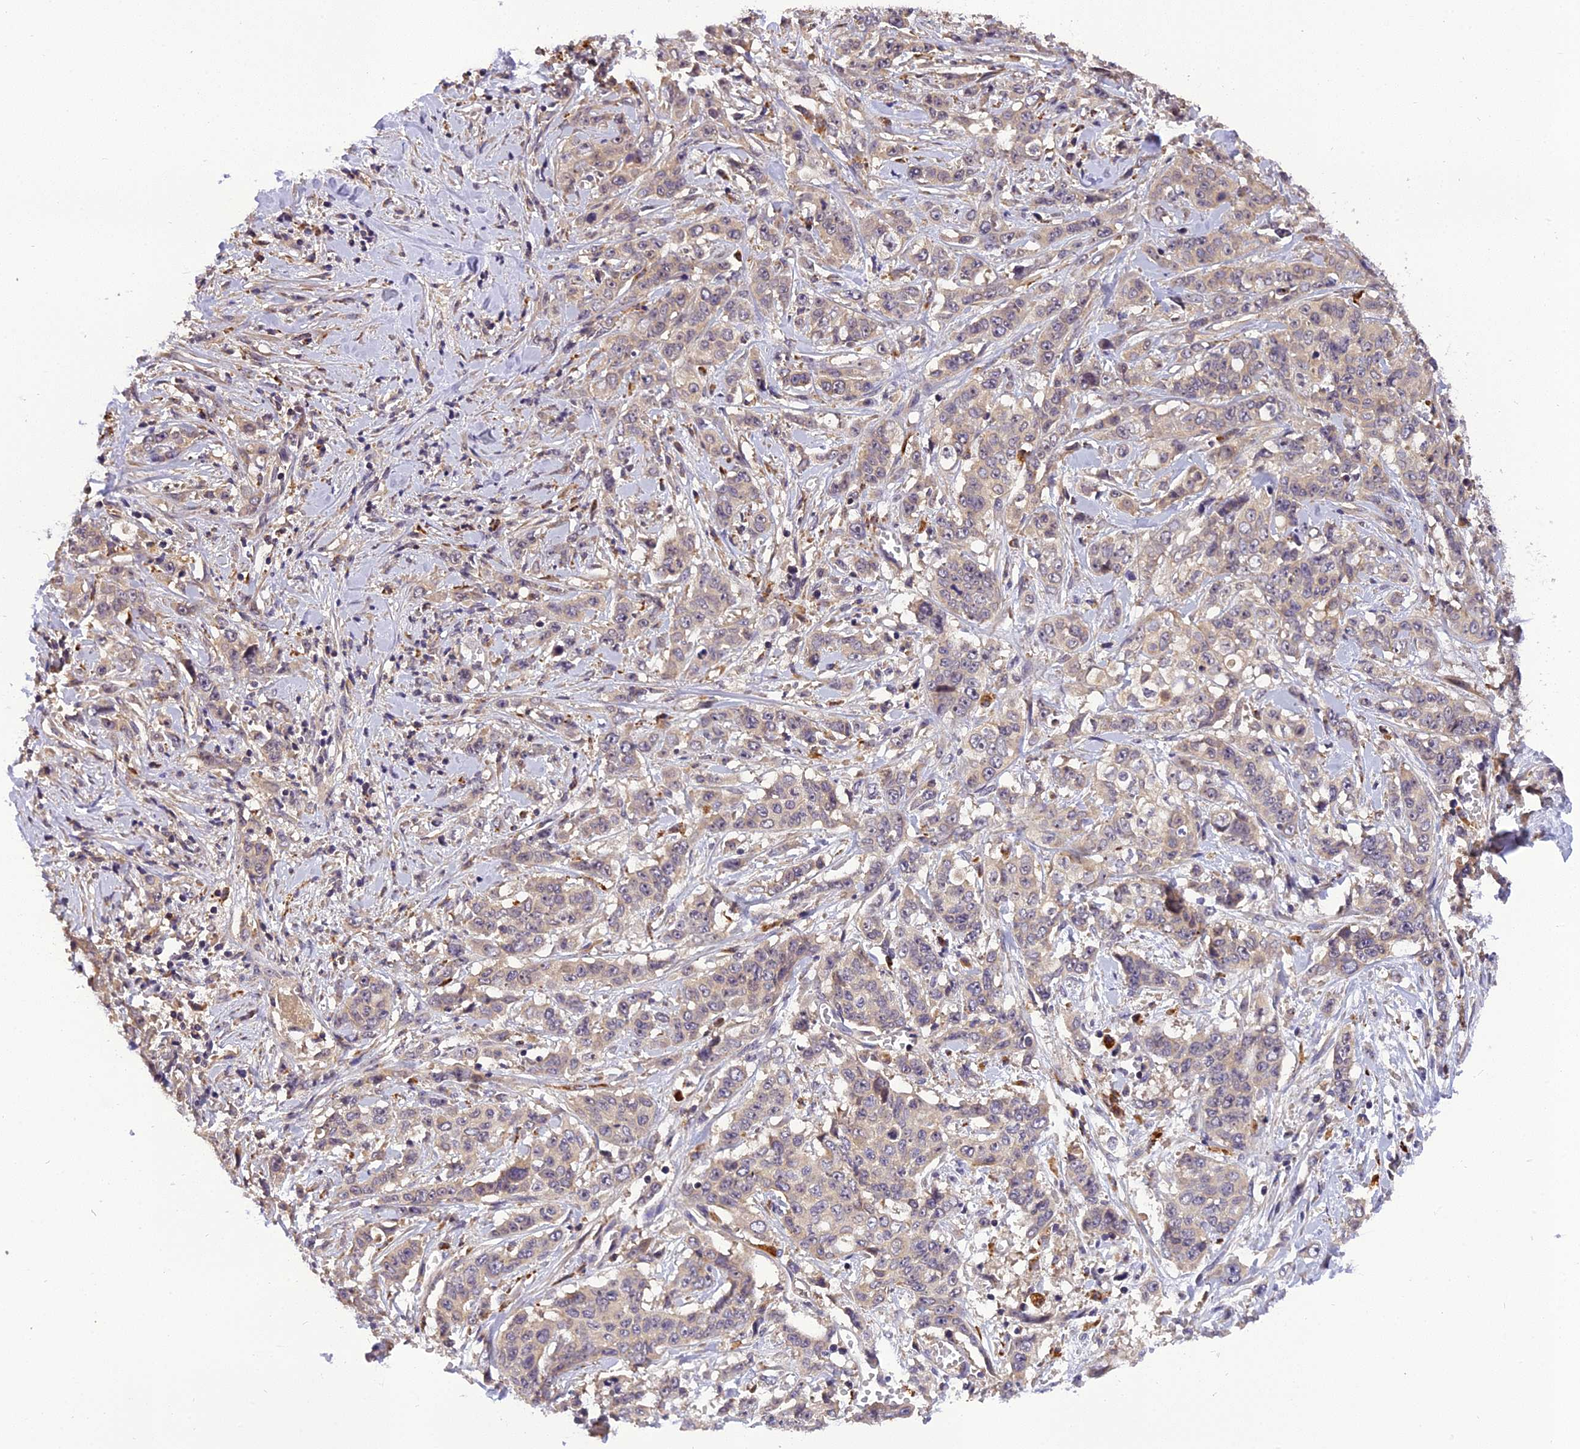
{"staining": {"intensity": "negative", "quantity": "none", "location": "none"}, "tissue": "stomach cancer", "cell_type": "Tumor cells", "image_type": "cancer", "snomed": [{"axis": "morphology", "description": "Adenocarcinoma, NOS"}, {"axis": "topography", "description": "Stomach, upper"}], "caption": "Adenocarcinoma (stomach) was stained to show a protein in brown. There is no significant staining in tumor cells. The staining is performed using DAB brown chromogen with nuclei counter-stained in using hematoxylin.", "gene": "FNIP2", "patient": {"sex": "male", "age": 62}}